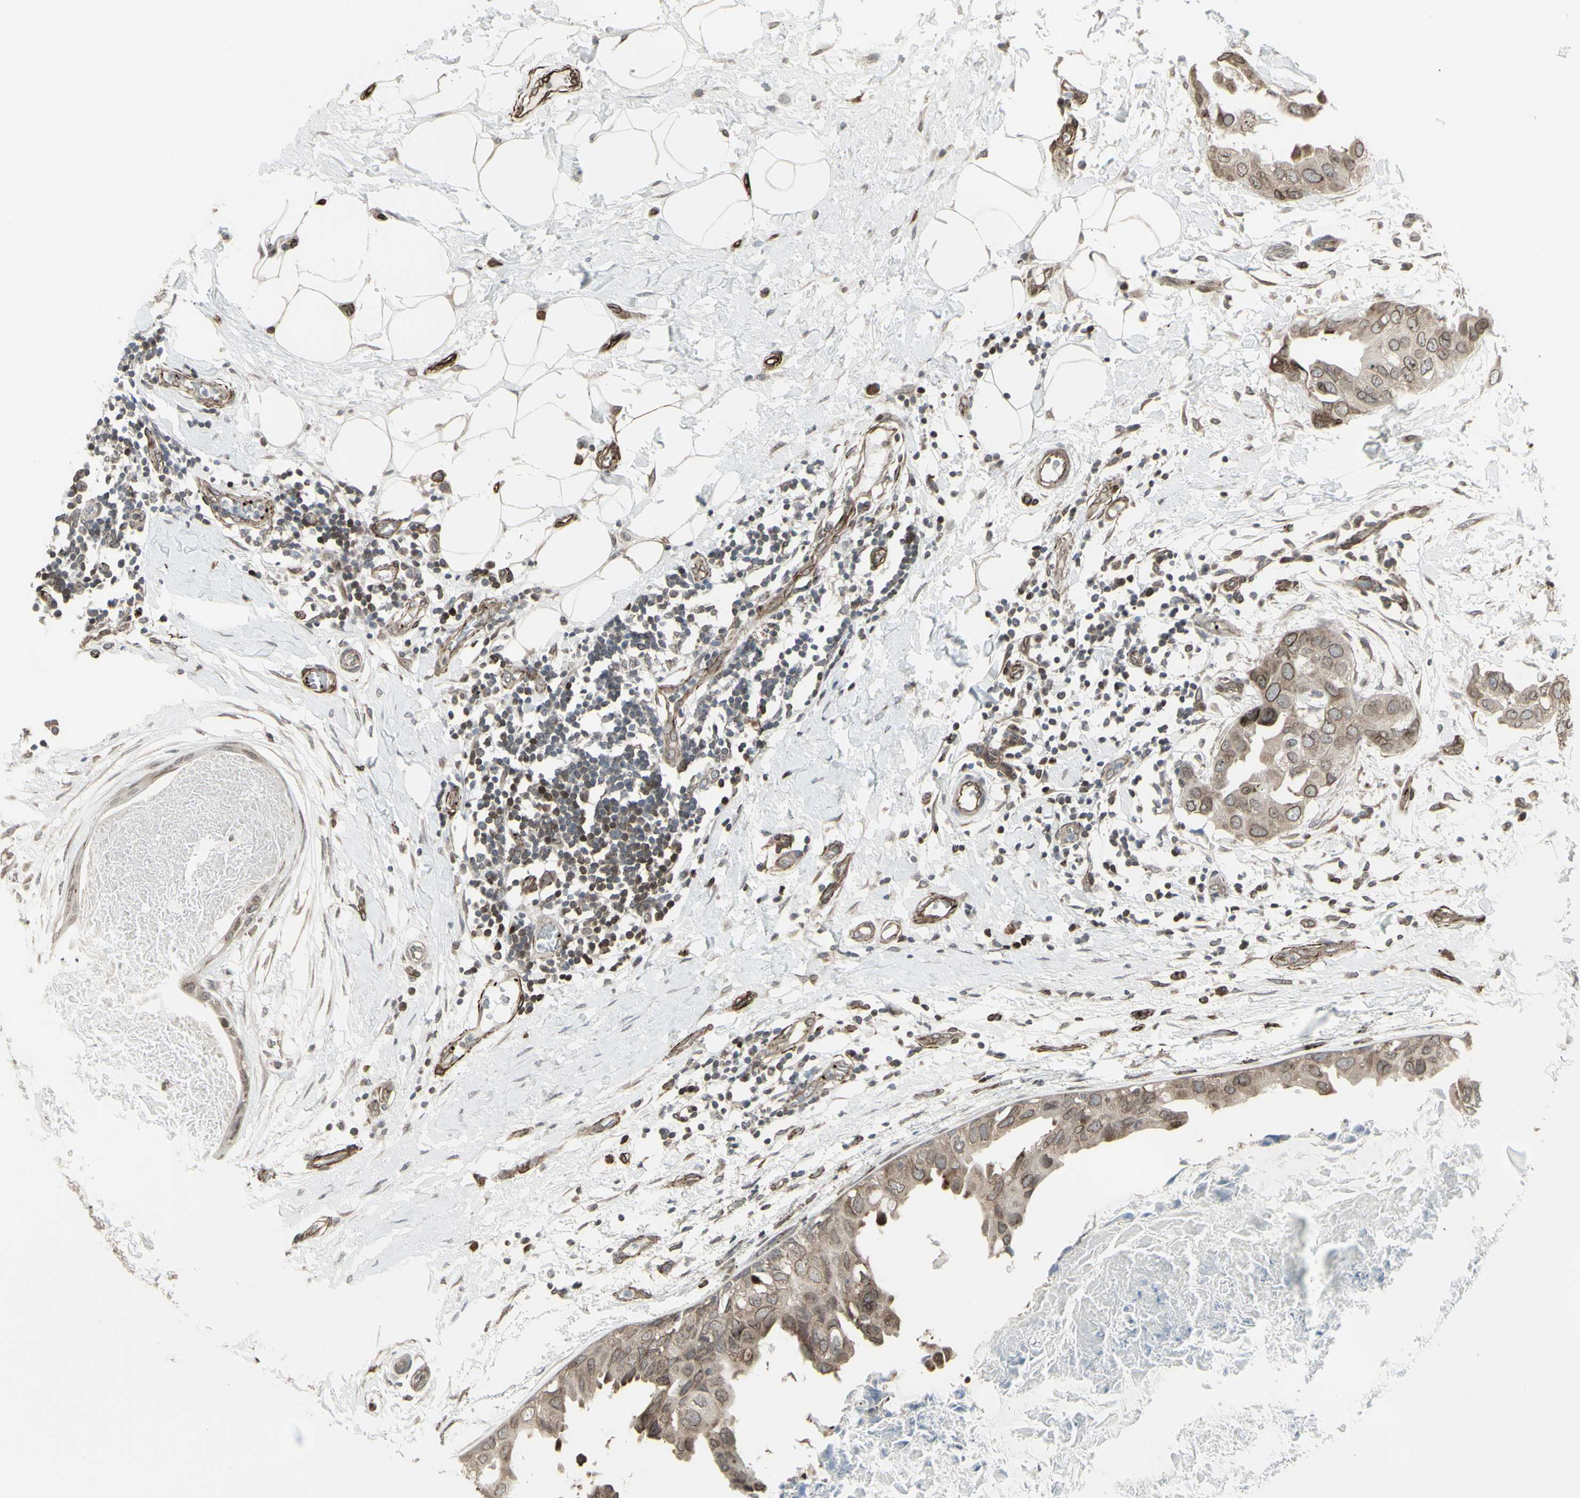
{"staining": {"intensity": "moderate", "quantity": ">75%", "location": "cytoplasmic/membranous,nuclear"}, "tissue": "breast cancer", "cell_type": "Tumor cells", "image_type": "cancer", "snomed": [{"axis": "morphology", "description": "Duct carcinoma"}, {"axis": "topography", "description": "Breast"}], "caption": "A medium amount of moderate cytoplasmic/membranous and nuclear staining is appreciated in approximately >75% of tumor cells in breast intraductal carcinoma tissue.", "gene": "DTX3L", "patient": {"sex": "female", "age": 40}}